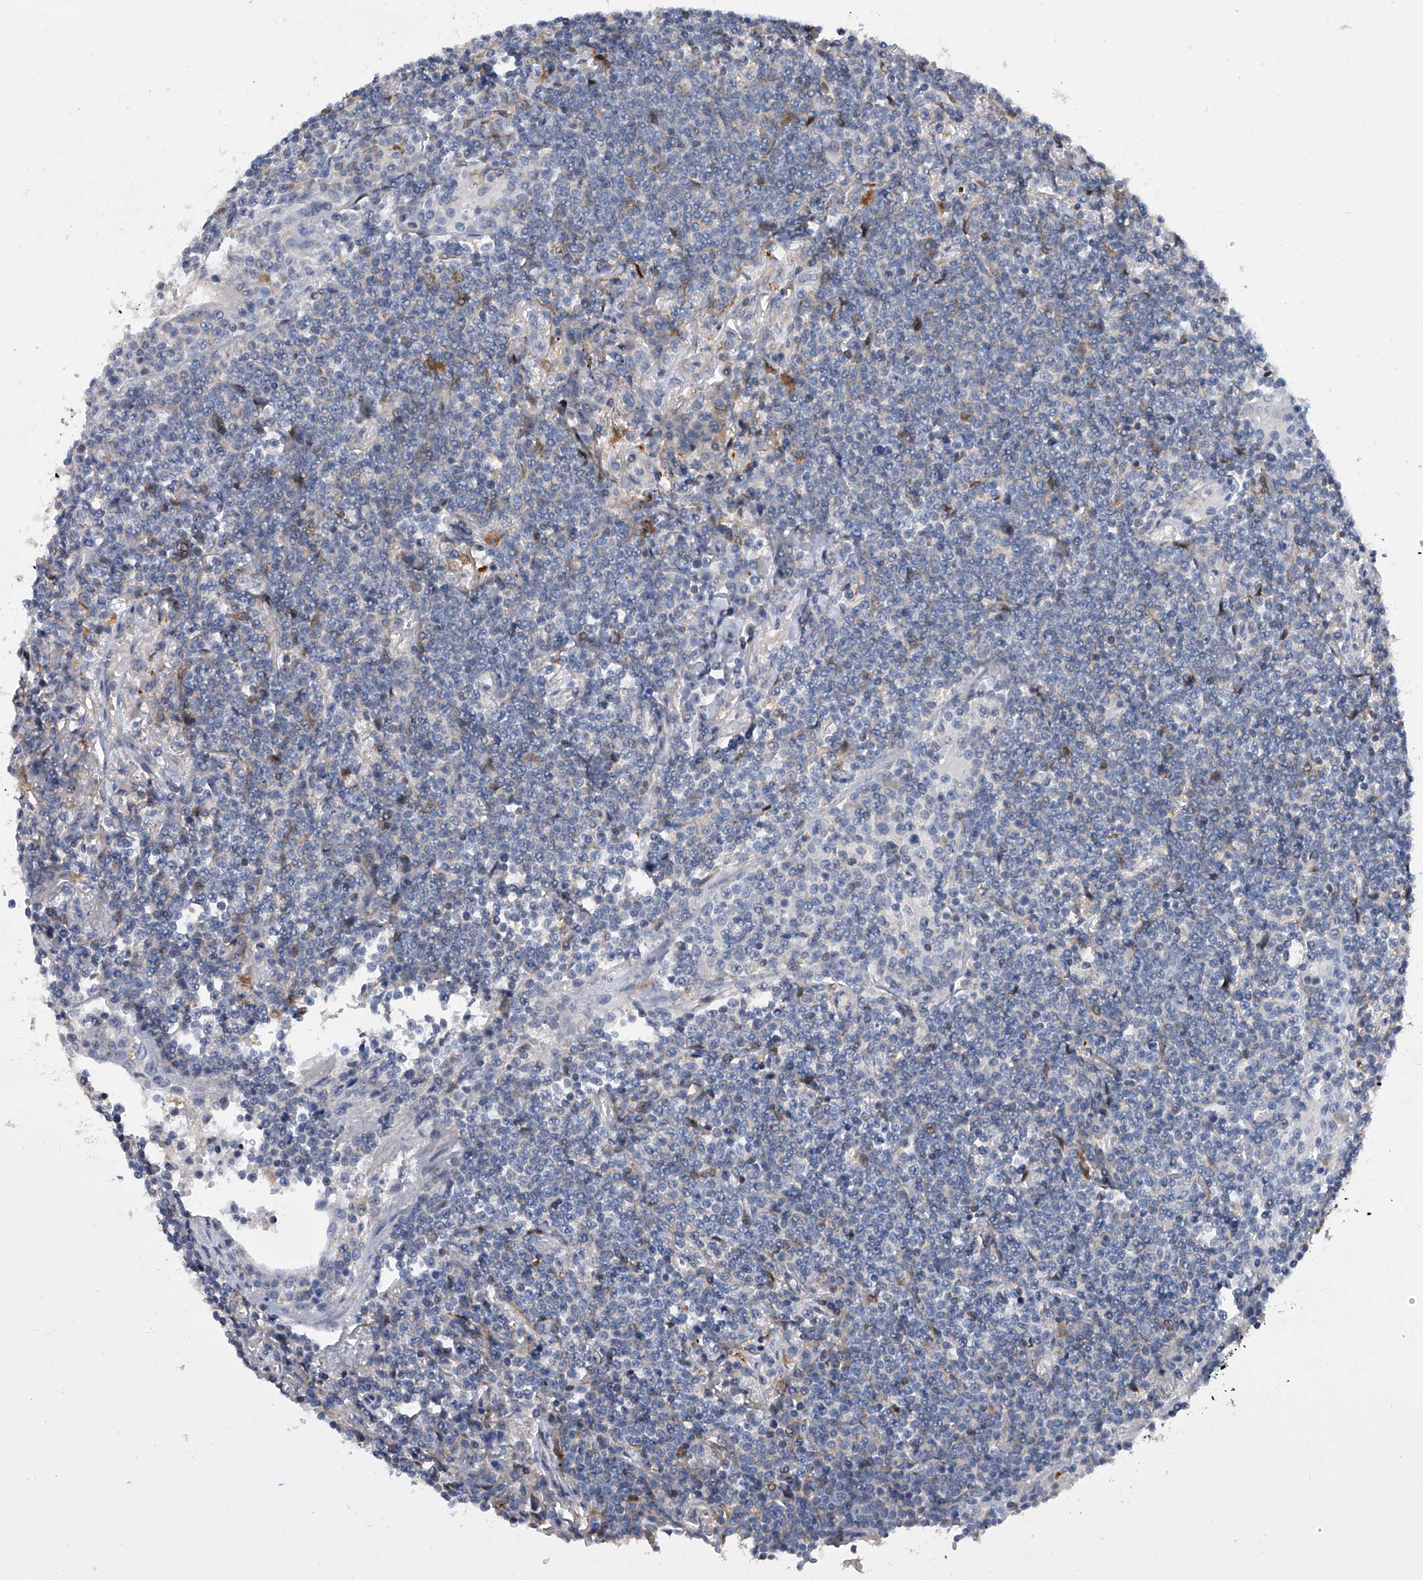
{"staining": {"intensity": "negative", "quantity": "none", "location": "none"}, "tissue": "lymphoma", "cell_type": "Tumor cells", "image_type": "cancer", "snomed": [{"axis": "morphology", "description": "Malignant lymphoma, non-Hodgkin's type, Low grade"}, {"axis": "topography", "description": "Lung"}], "caption": "The immunohistochemistry (IHC) micrograph has no significant positivity in tumor cells of low-grade malignant lymphoma, non-Hodgkin's type tissue.", "gene": "SERPINB9", "patient": {"sex": "female", "age": 71}}